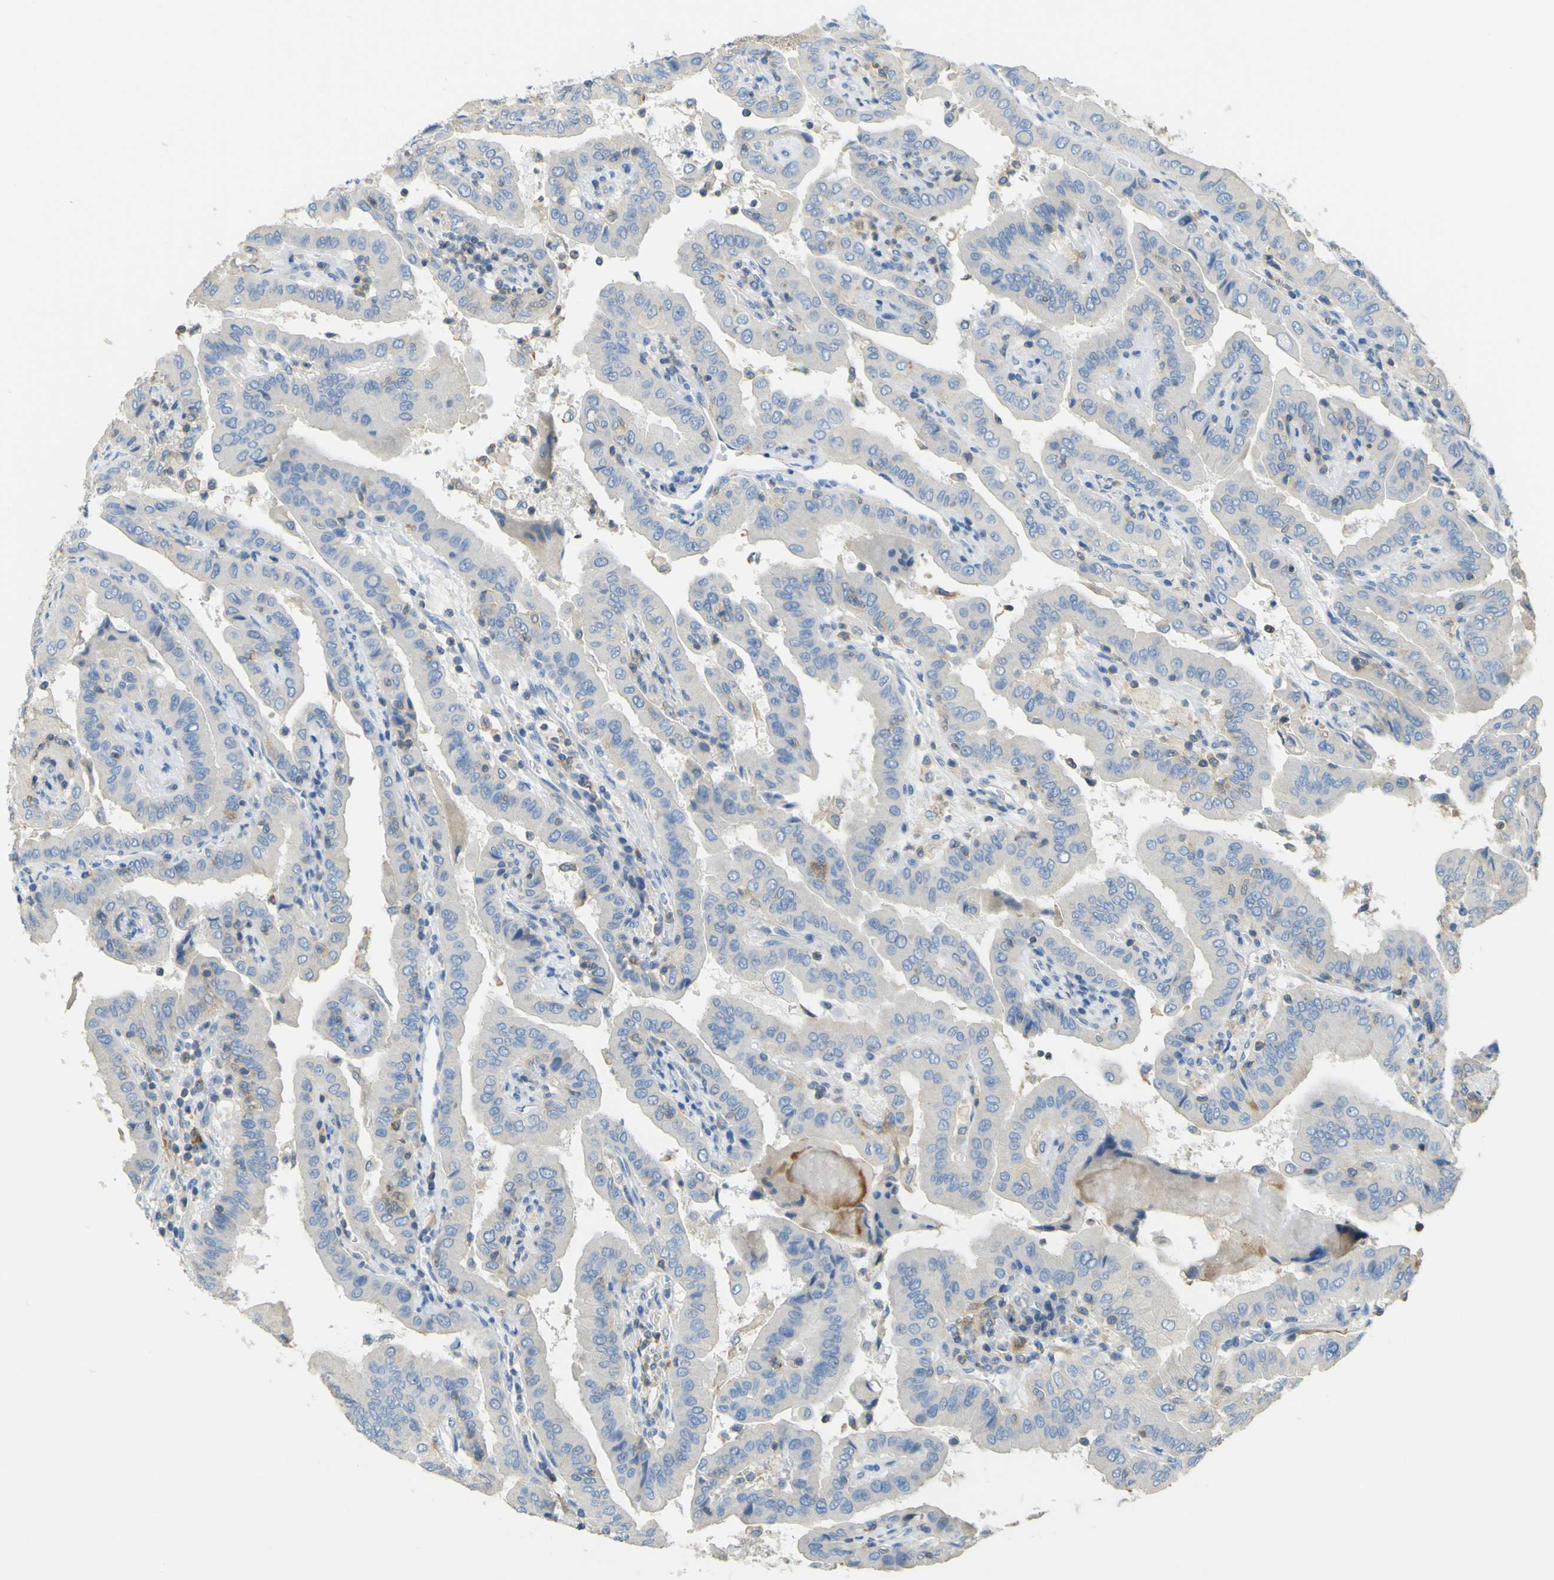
{"staining": {"intensity": "weak", "quantity": "25%-75%", "location": "cytoplasmic/membranous"}, "tissue": "thyroid cancer", "cell_type": "Tumor cells", "image_type": "cancer", "snomed": [{"axis": "morphology", "description": "Papillary adenocarcinoma, NOS"}, {"axis": "topography", "description": "Thyroid gland"}], "caption": "This is an image of immunohistochemistry (IHC) staining of thyroid cancer, which shows weak expression in the cytoplasmic/membranous of tumor cells.", "gene": "OGN", "patient": {"sex": "male", "age": 33}}